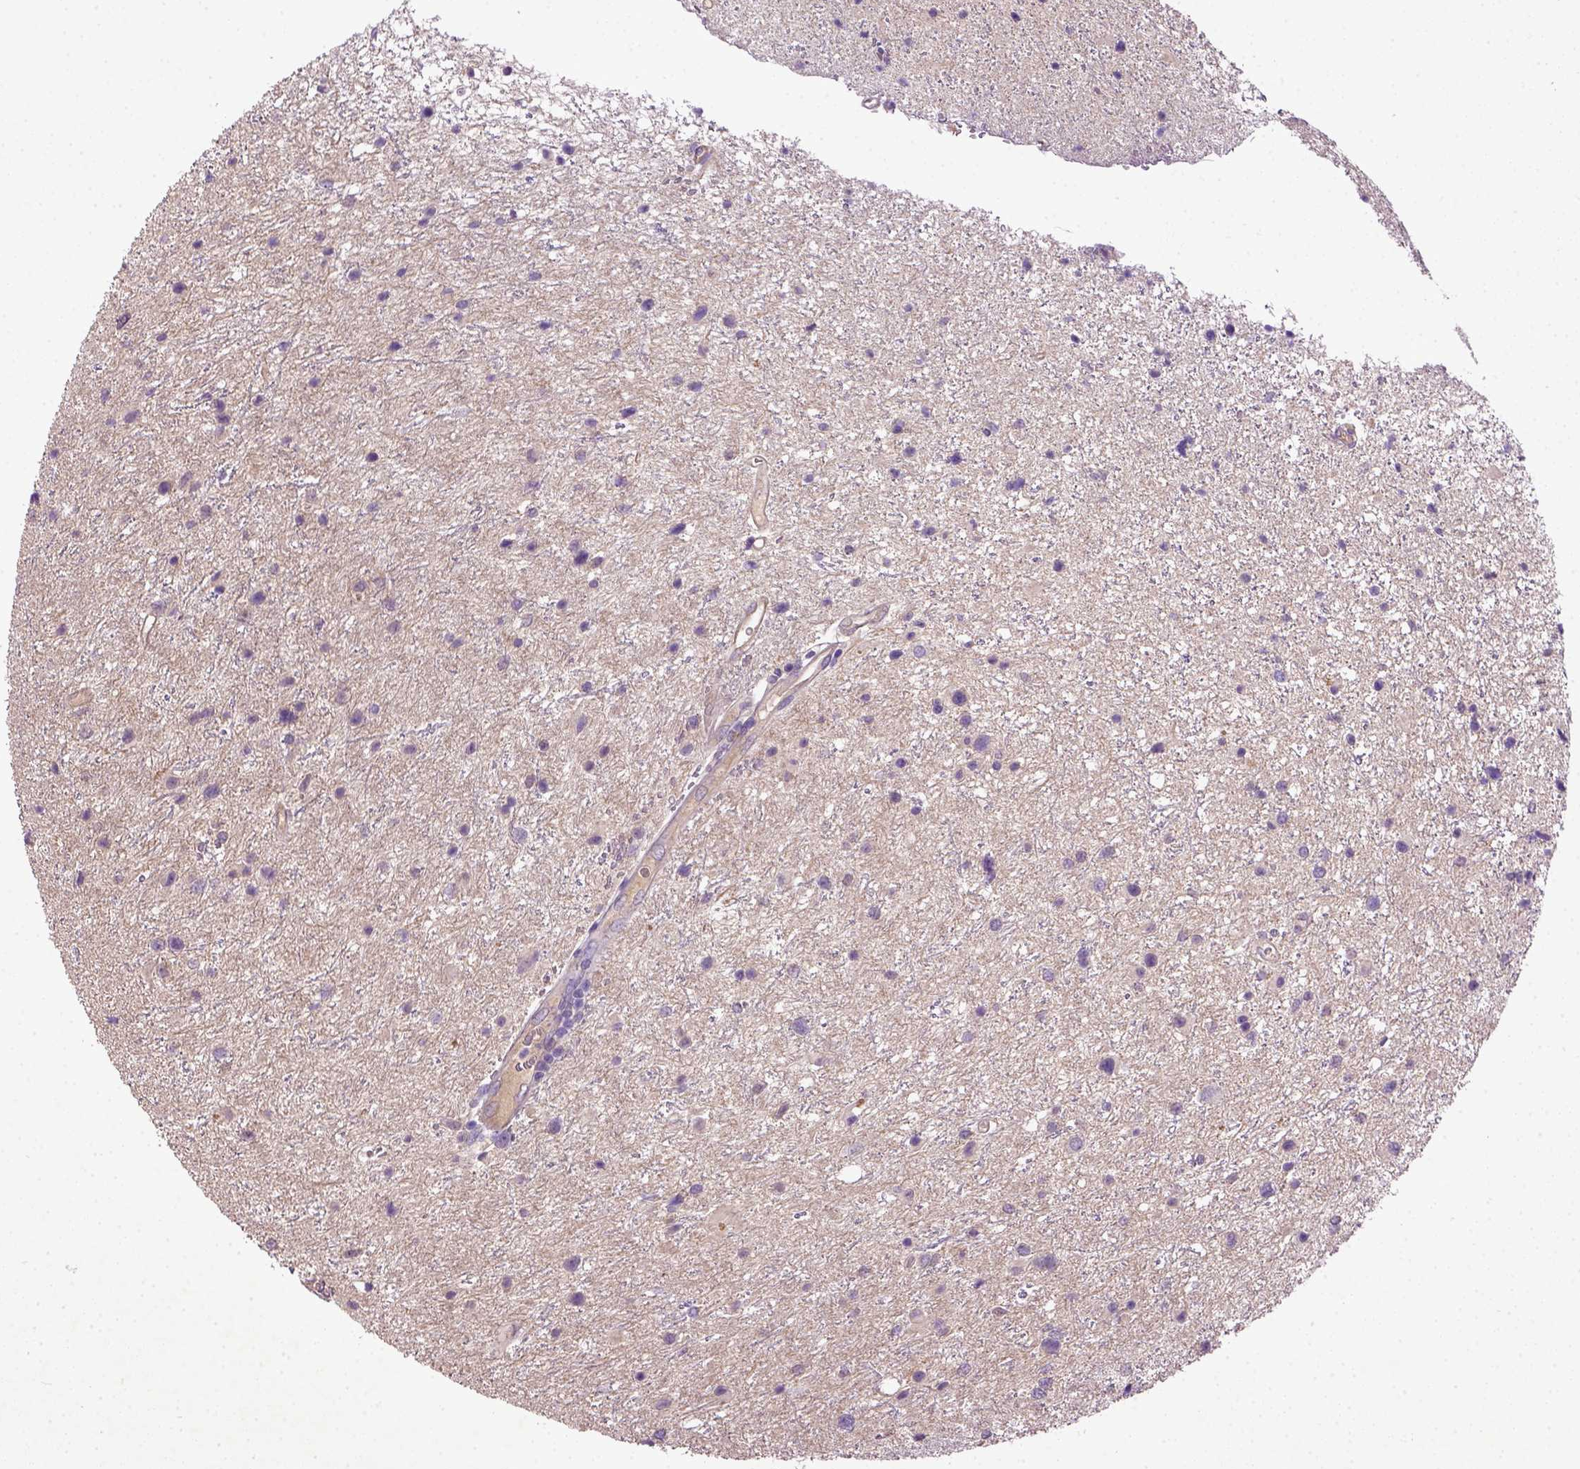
{"staining": {"intensity": "negative", "quantity": "none", "location": "none"}, "tissue": "glioma", "cell_type": "Tumor cells", "image_type": "cancer", "snomed": [{"axis": "morphology", "description": "Glioma, malignant, Low grade"}, {"axis": "topography", "description": "Brain"}], "caption": "Tumor cells are negative for brown protein staining in malignant glioma (low-grade). (DAB immunohistochemistry (IHC) with hematoxylin counter stain).", "gene": "DEPDC1B", "patient": {"sex": "female", "age": 32}}